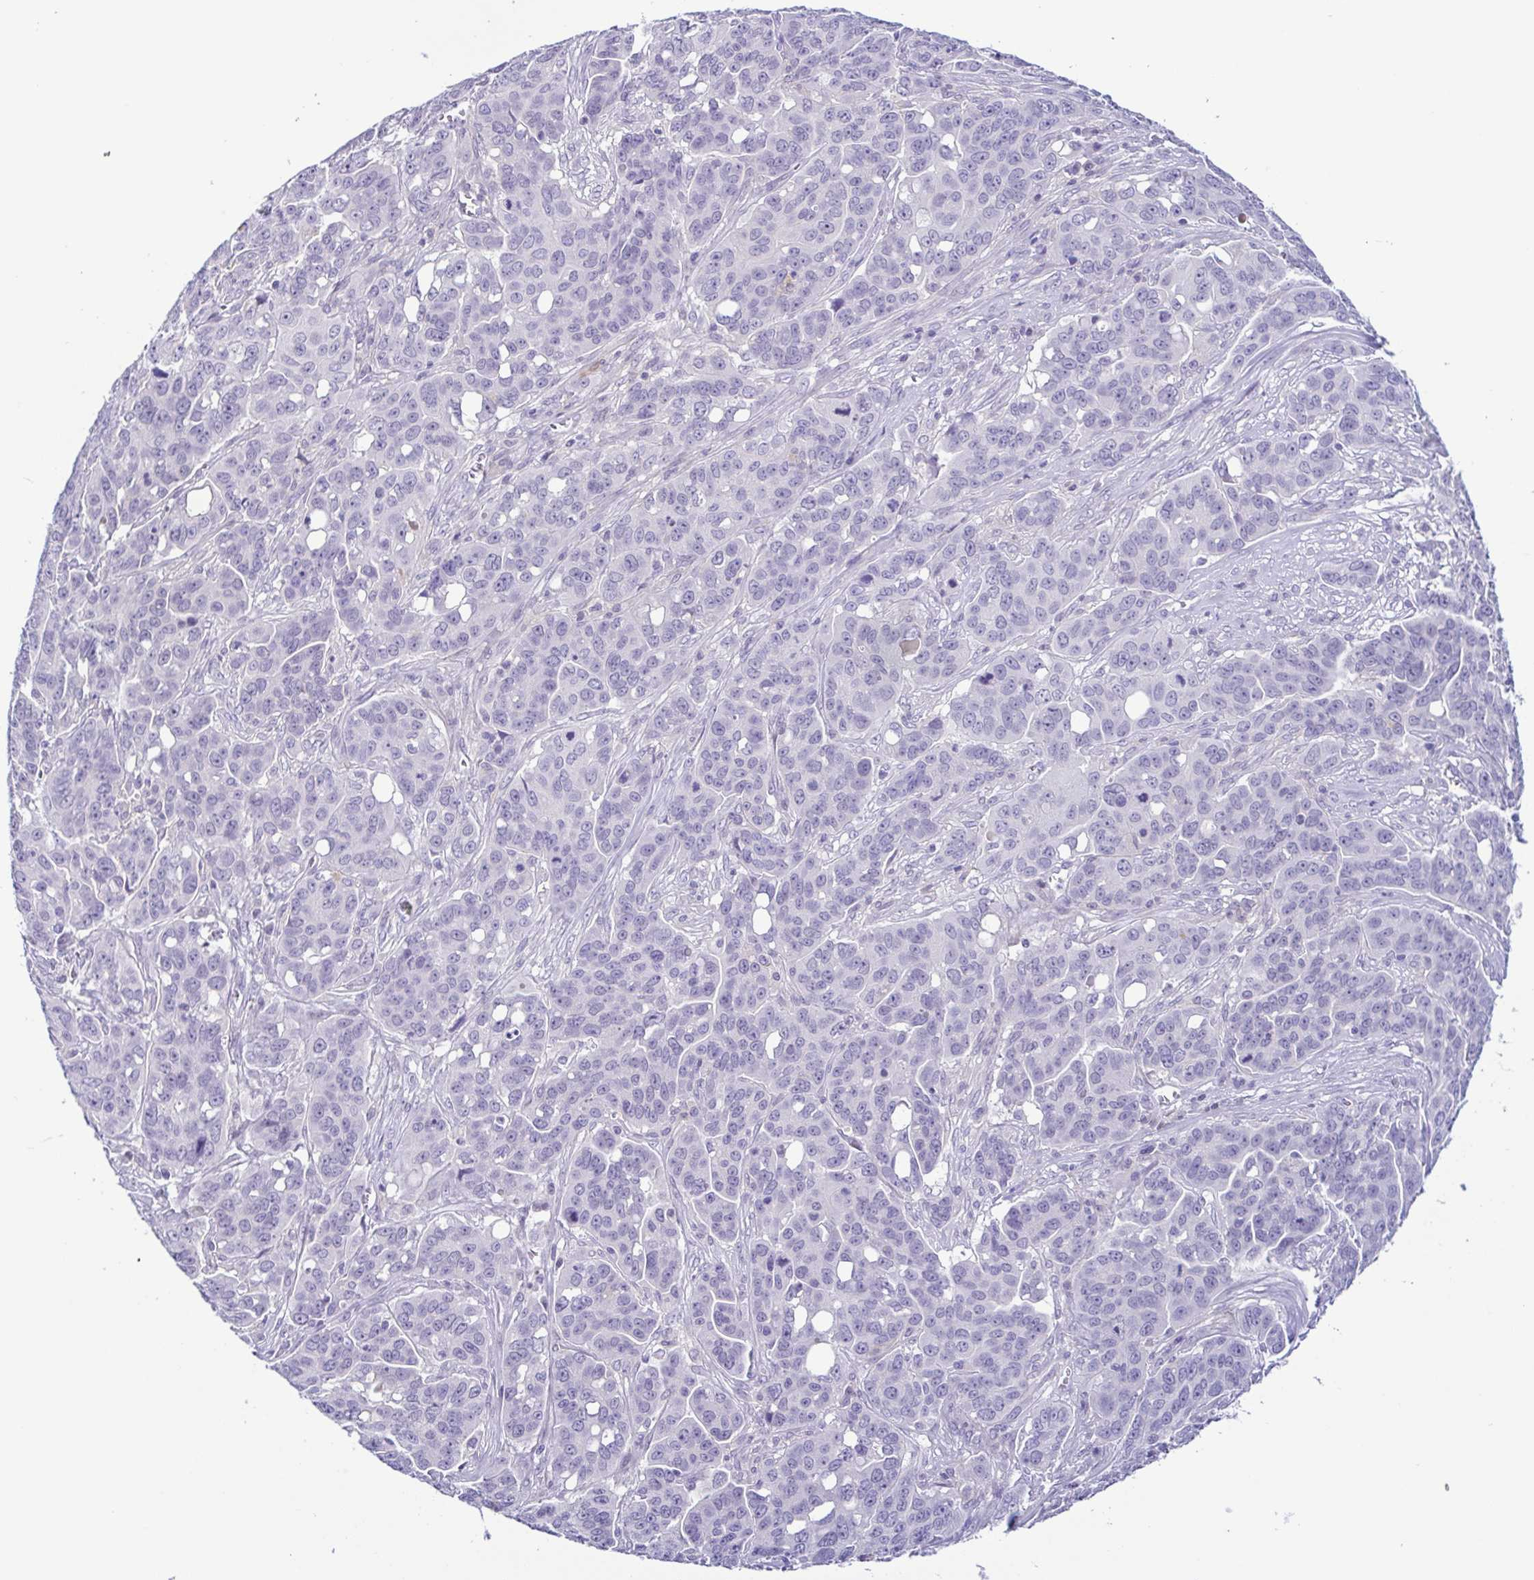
{"staining": {"intensity": "negative", "quantity": "none", "location": "none"}, "tissue": "ovarian cancer", "cell_type": "Tumor cells", "image_type": "cancer", "snomed": [{"axis": "morphology", "description": "Carcinoma, endometroid"}, {"axis": "topography", "description": "Ovary"}], "caption": "There is no significant staining in tumor cells of endometroid carcinoma (ovarian). The staining was performed using DAB (3,3'-diaminobenzidine) to visualize the protein expression in brown, while the nuclei were stained in blue with hematoxylin (Magnification: 20x).", "gene": "TERT", "patient": {"sex": "female", "age": 78}}